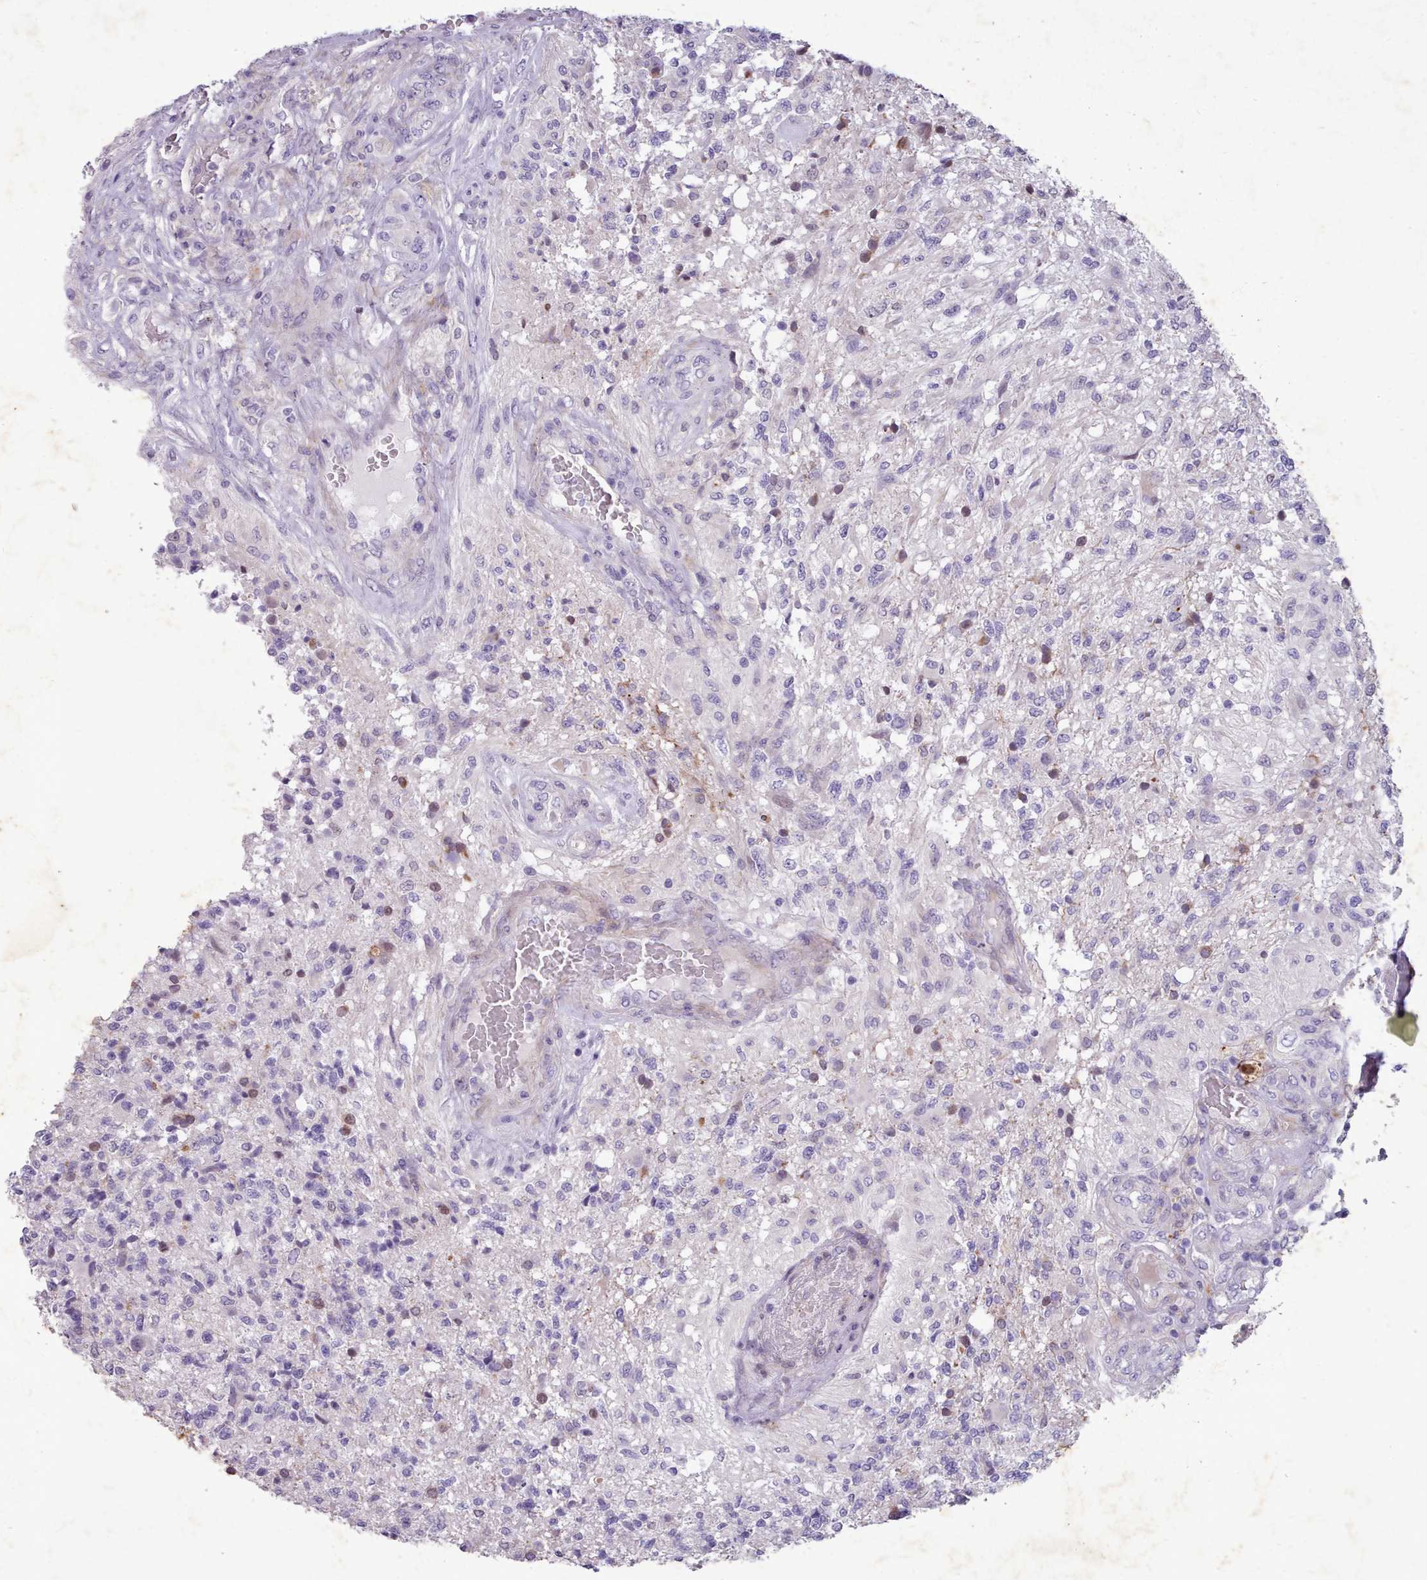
{"staining": {"intensity": "negative", "quantity": "none", "location": "none"}, "tissue": "glioma", "cell_type": "Tumor cells", "image_type": "cancer", "snomed": [{"axis": "morphology", "description": "Glioma, malignant, High grade"}, {"axis": "topography", "description": "Brain"}], "caption": "Malignant high-grade glioma was stained to show a protein in brown. There is no significant positivity in tumor cells. Nuclei are stained in blue.", "gene": "KCNT2", "patient": {"sex": "male", "age": 56}}